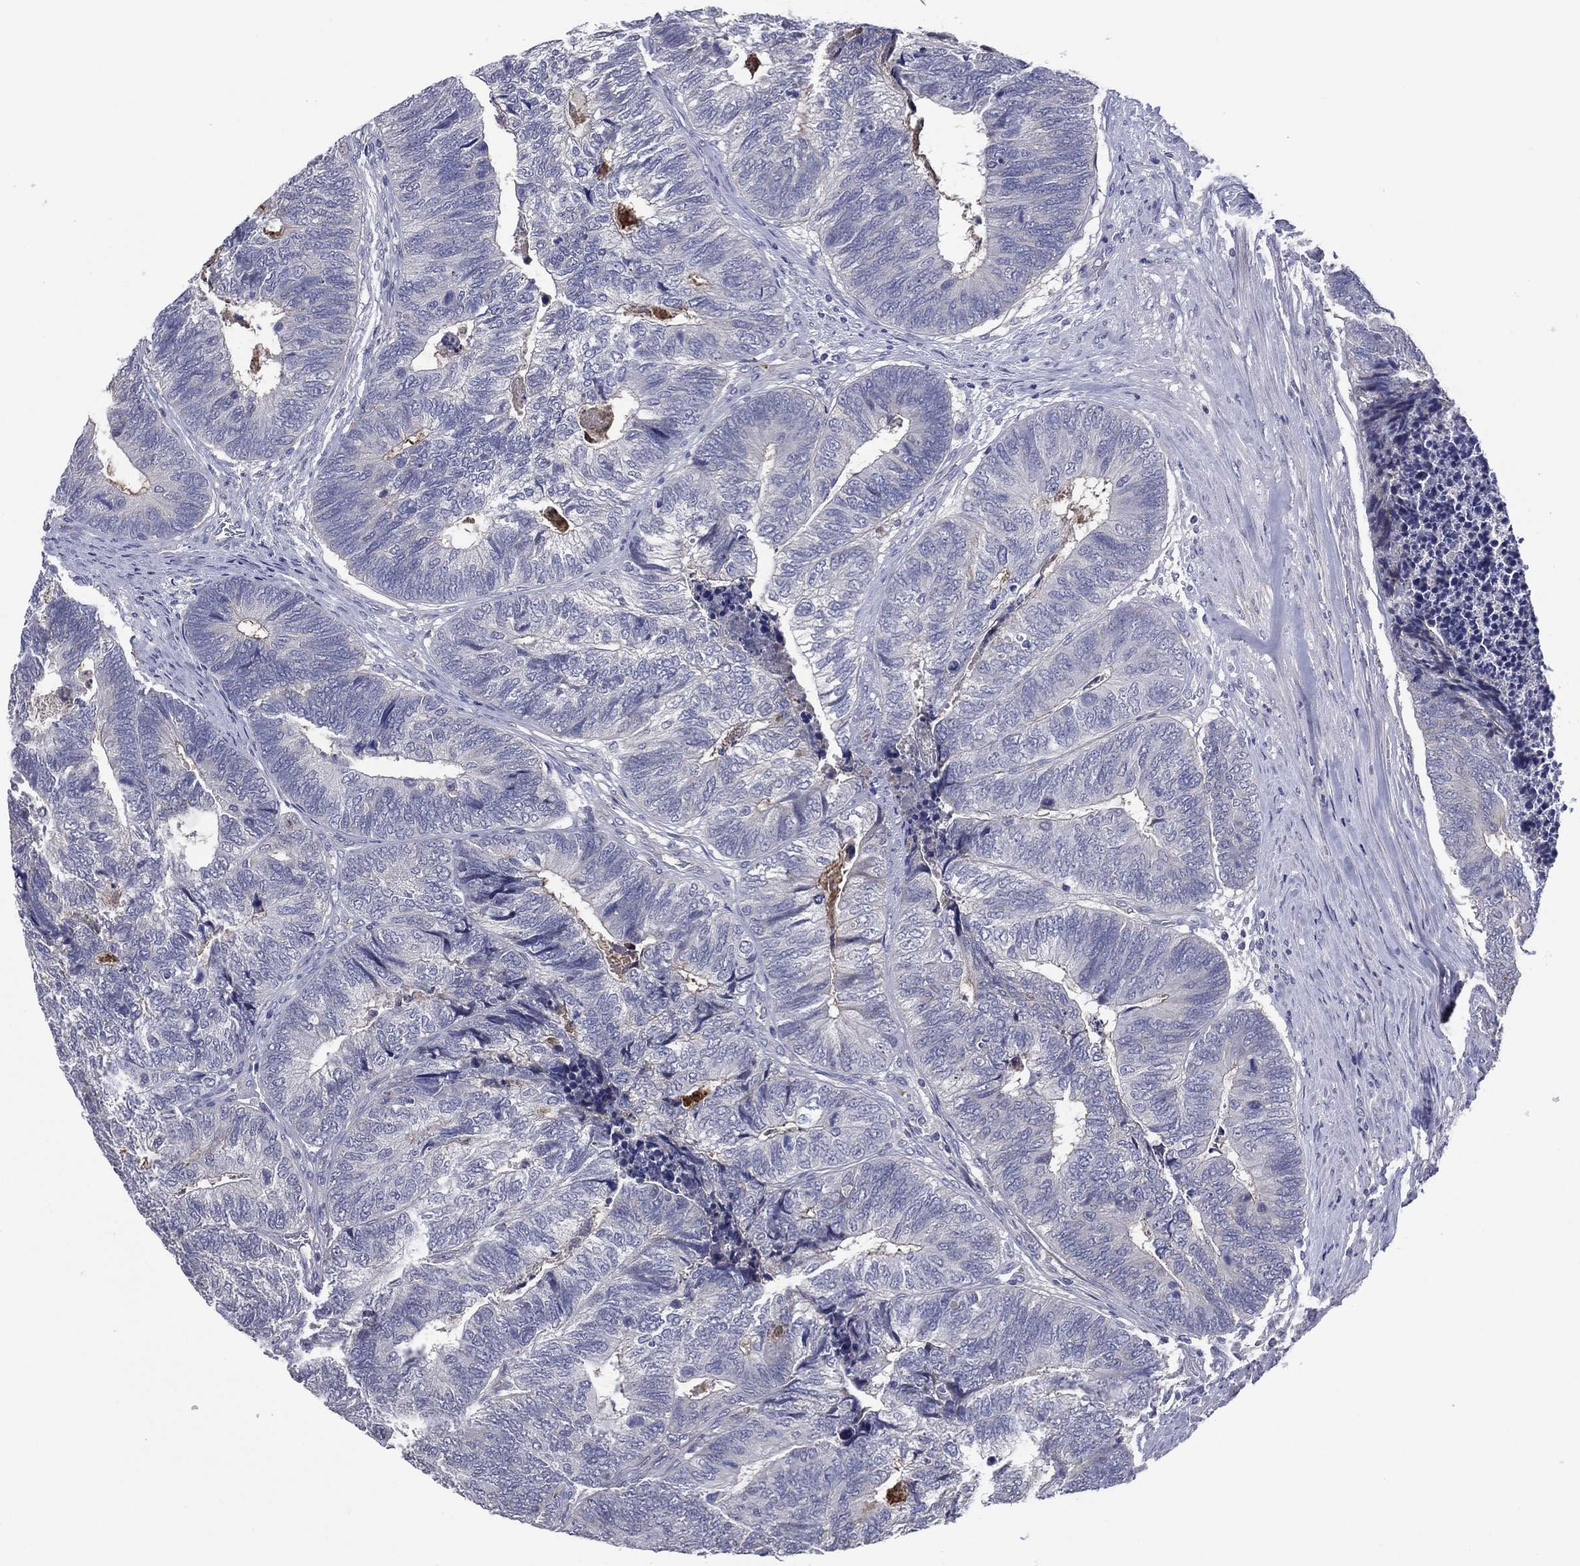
{"staining": {"intensity": "negative", "quantity": "none", "location": "none"}, "tissue": "colorectal cancer", "cell_type": "Tumor cells", "image_type": "cancer", "snomed": [{"axis": "morphology", "description": "Adenocarcinoma, NOS"}, {"axis": "topography", "description": "Colon"}], "caption": "Protein analysis of colorectal cancer (adenocarcinoma) exhibits no significant expression in tumor cells.", "gene": "TRIM31", "patient": {"sex": "female", "age": 67}}